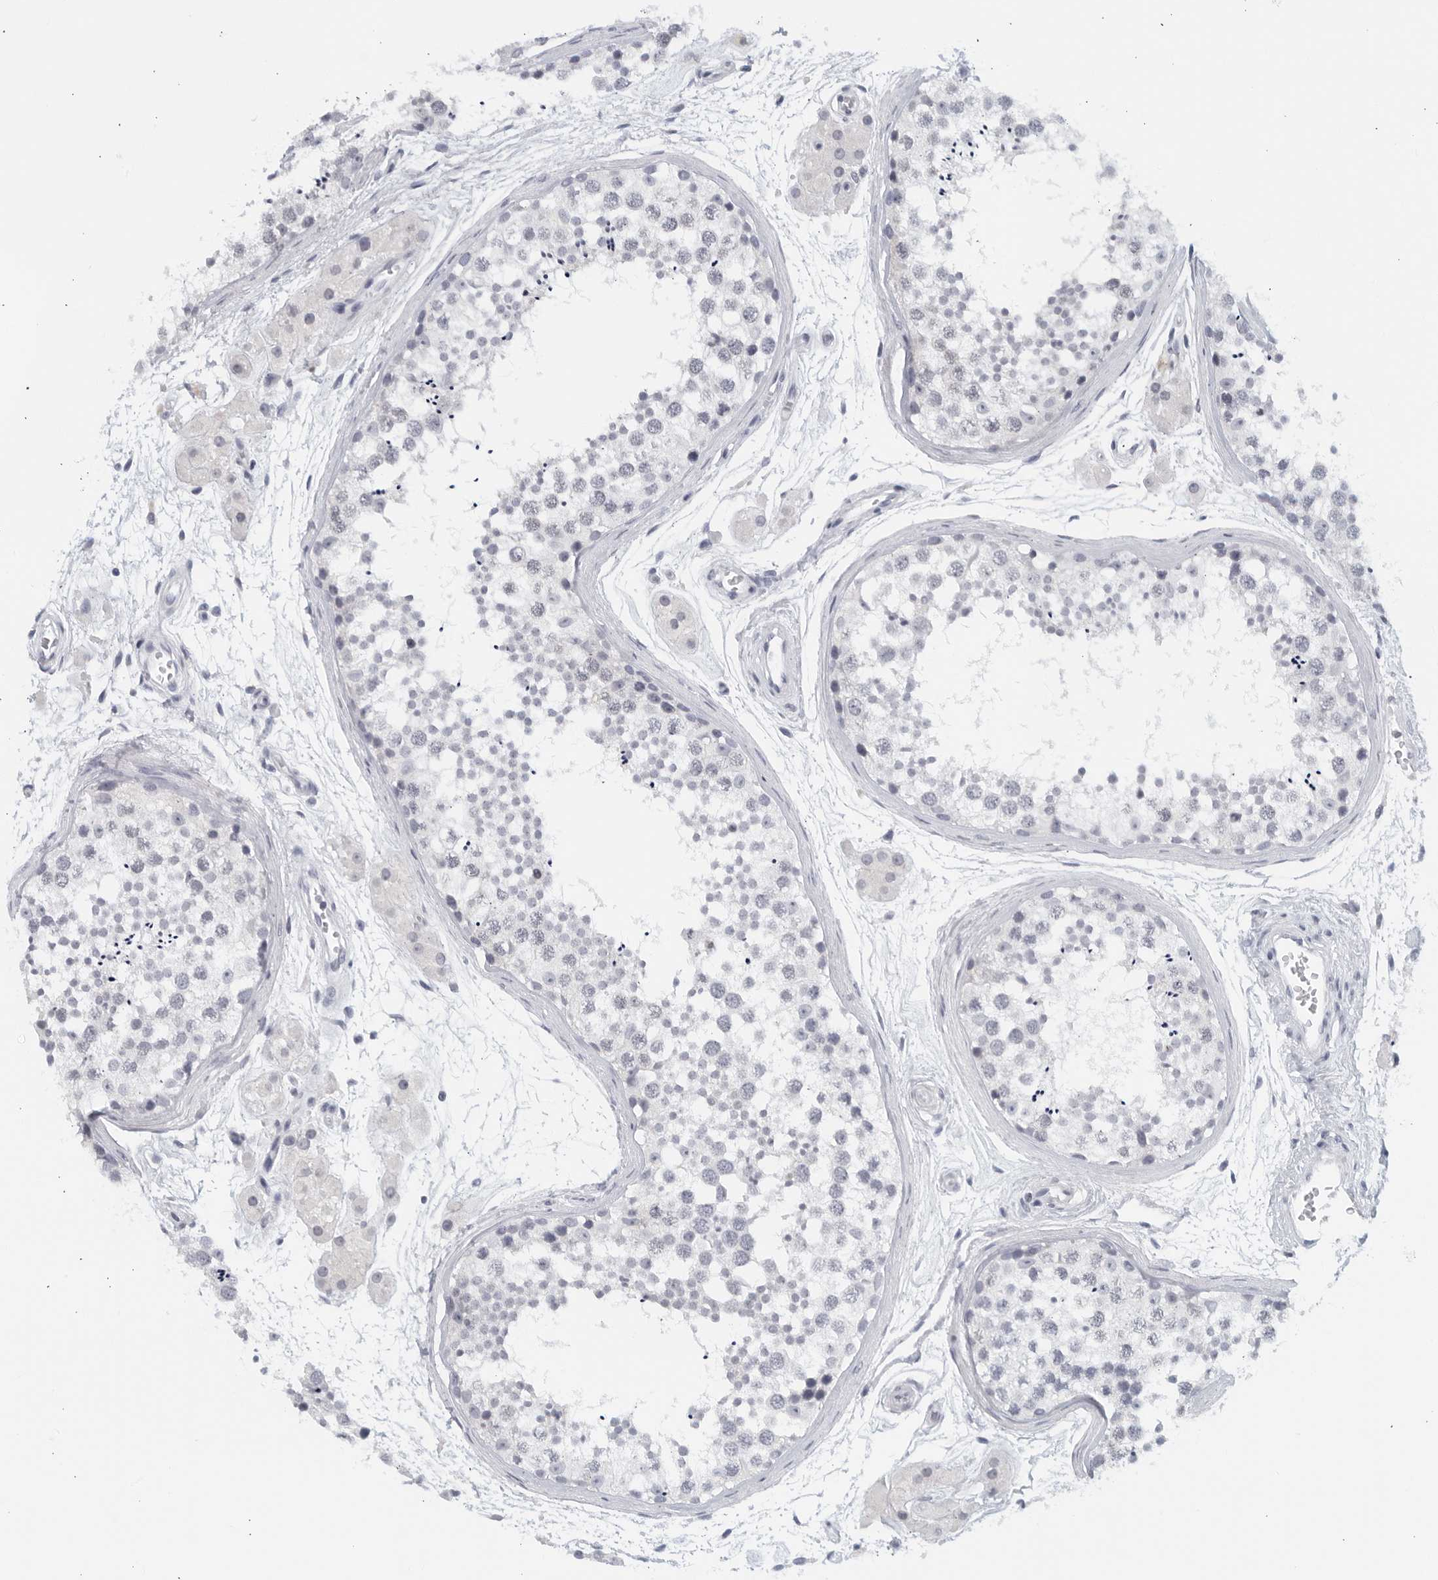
{"staining": {"intensity": "negative", "quantity": "none", "location": "none"}, "tissue": "testis", "cell_type": "Cells in seminiferous ducts", "image_type": "normal", "snomed": [{"axis": "morphology", "description": "Normal tissue, NOS"}, {"axis": "topography", "description": "Testis"}], "caption": "This histopathology image is of benign testis stained with immunohistochemistry (IHC) to label a protein in brown with the nuclei are counter-stained blue. There is no positivity in cells in seminiferous ducts. (IHC, brightfield microscopy, high magnification).", "gene": "MATN1", "patient": {"sex": "male", "age": 56}}